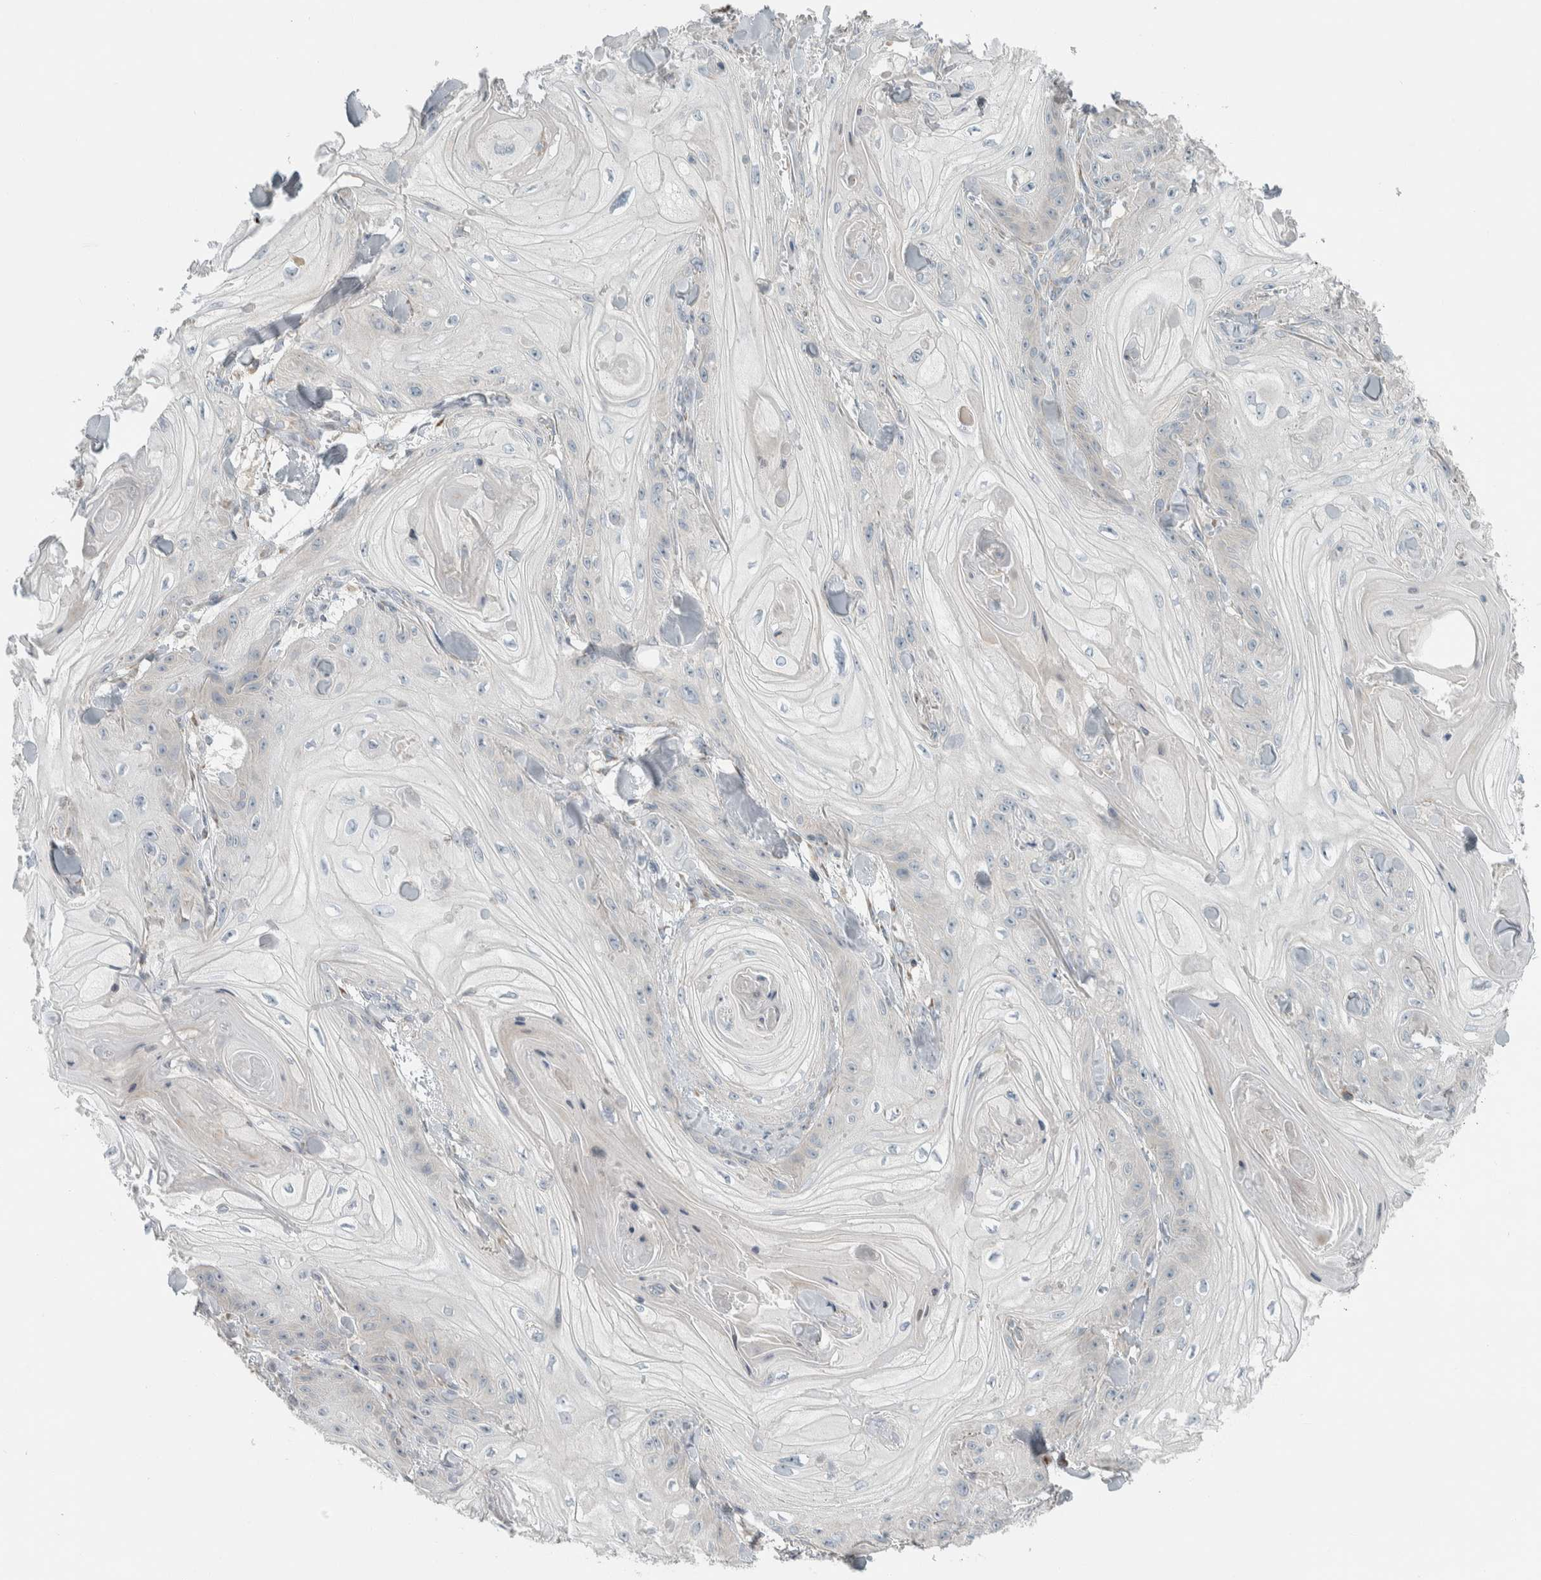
{"staining": {"intensity": "negative", "quantity": "none", "location": "none"}, "tissue": "skin cancer", "cell_type": "Tumor cells", "image_type": "cancer", "snomed": [{"axis": "morphology", "description": "Squamous cell carcinoma, NOS"}, {"axis": "topography", "description": "Skin"}], "caption": "Immunohistochemistry (IHC) of human skin squamous cell carcinoma demonstrates no staining in tumor cells.", "gene": "HGS", "patient": {"sex": "male", "age": 74}}